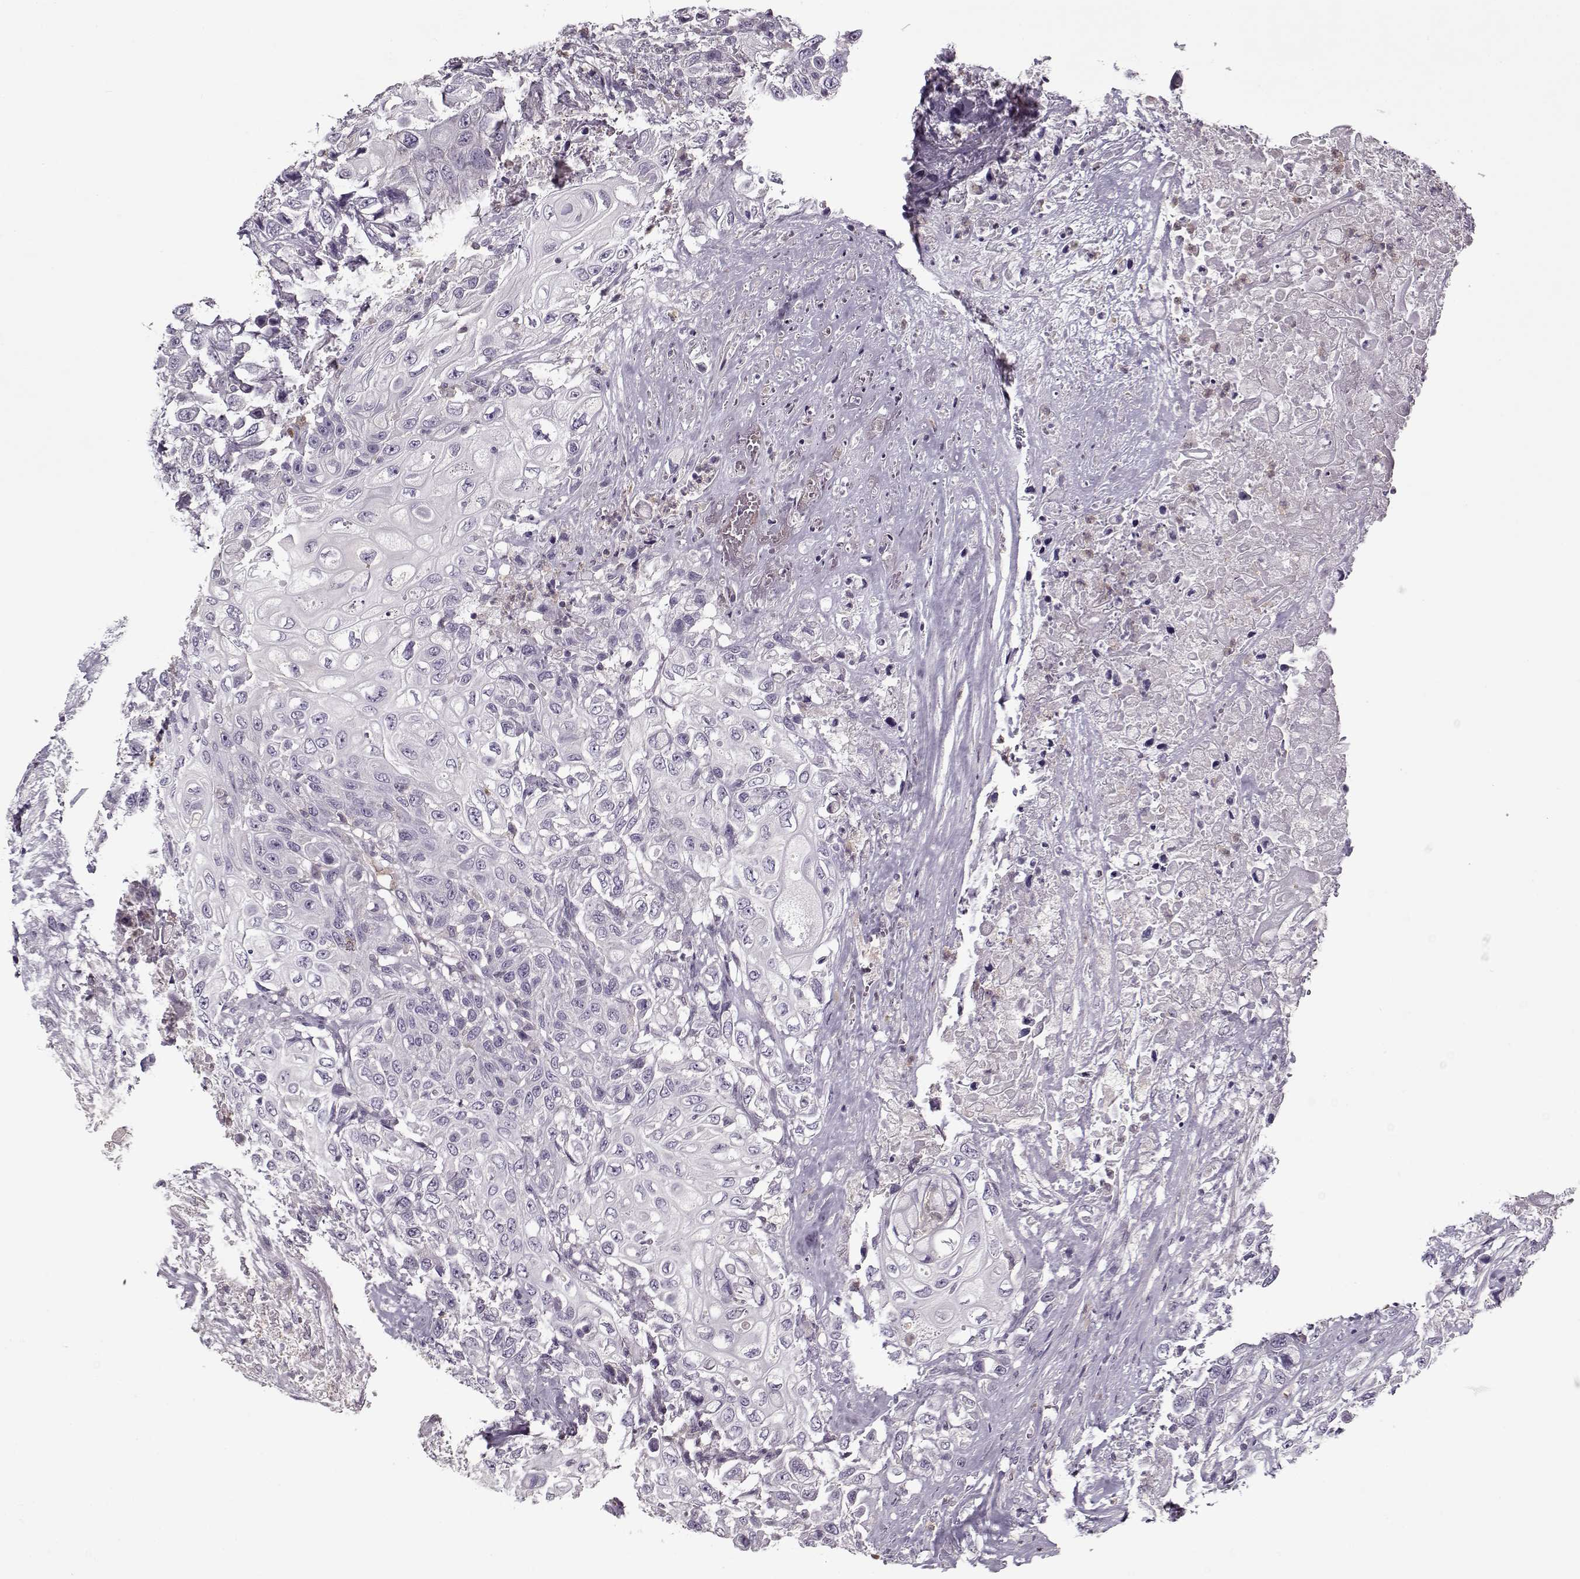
{"staining": {"intensity": "negative", "quantity": "none", "location": "none"}, "tissue": "urothelial cancer", "cell_type": "Tumor cells", "image_type": "cancer", "snomed": [{"axis": "morphology", "description": "Urothelial carcinoma, High grade"}, {"axis": "topography", "description": "Urinary bladder"}], "caption": "Immunohistochemical staining of high-grade urothelial carcinoma demonstrates no significant expression in tumor cells. (Brightfield microscopy of DAB immunohistochemistry at high magnification).", "gene": "UNC13D", "patient": {"sex": "female", "age": 56}}